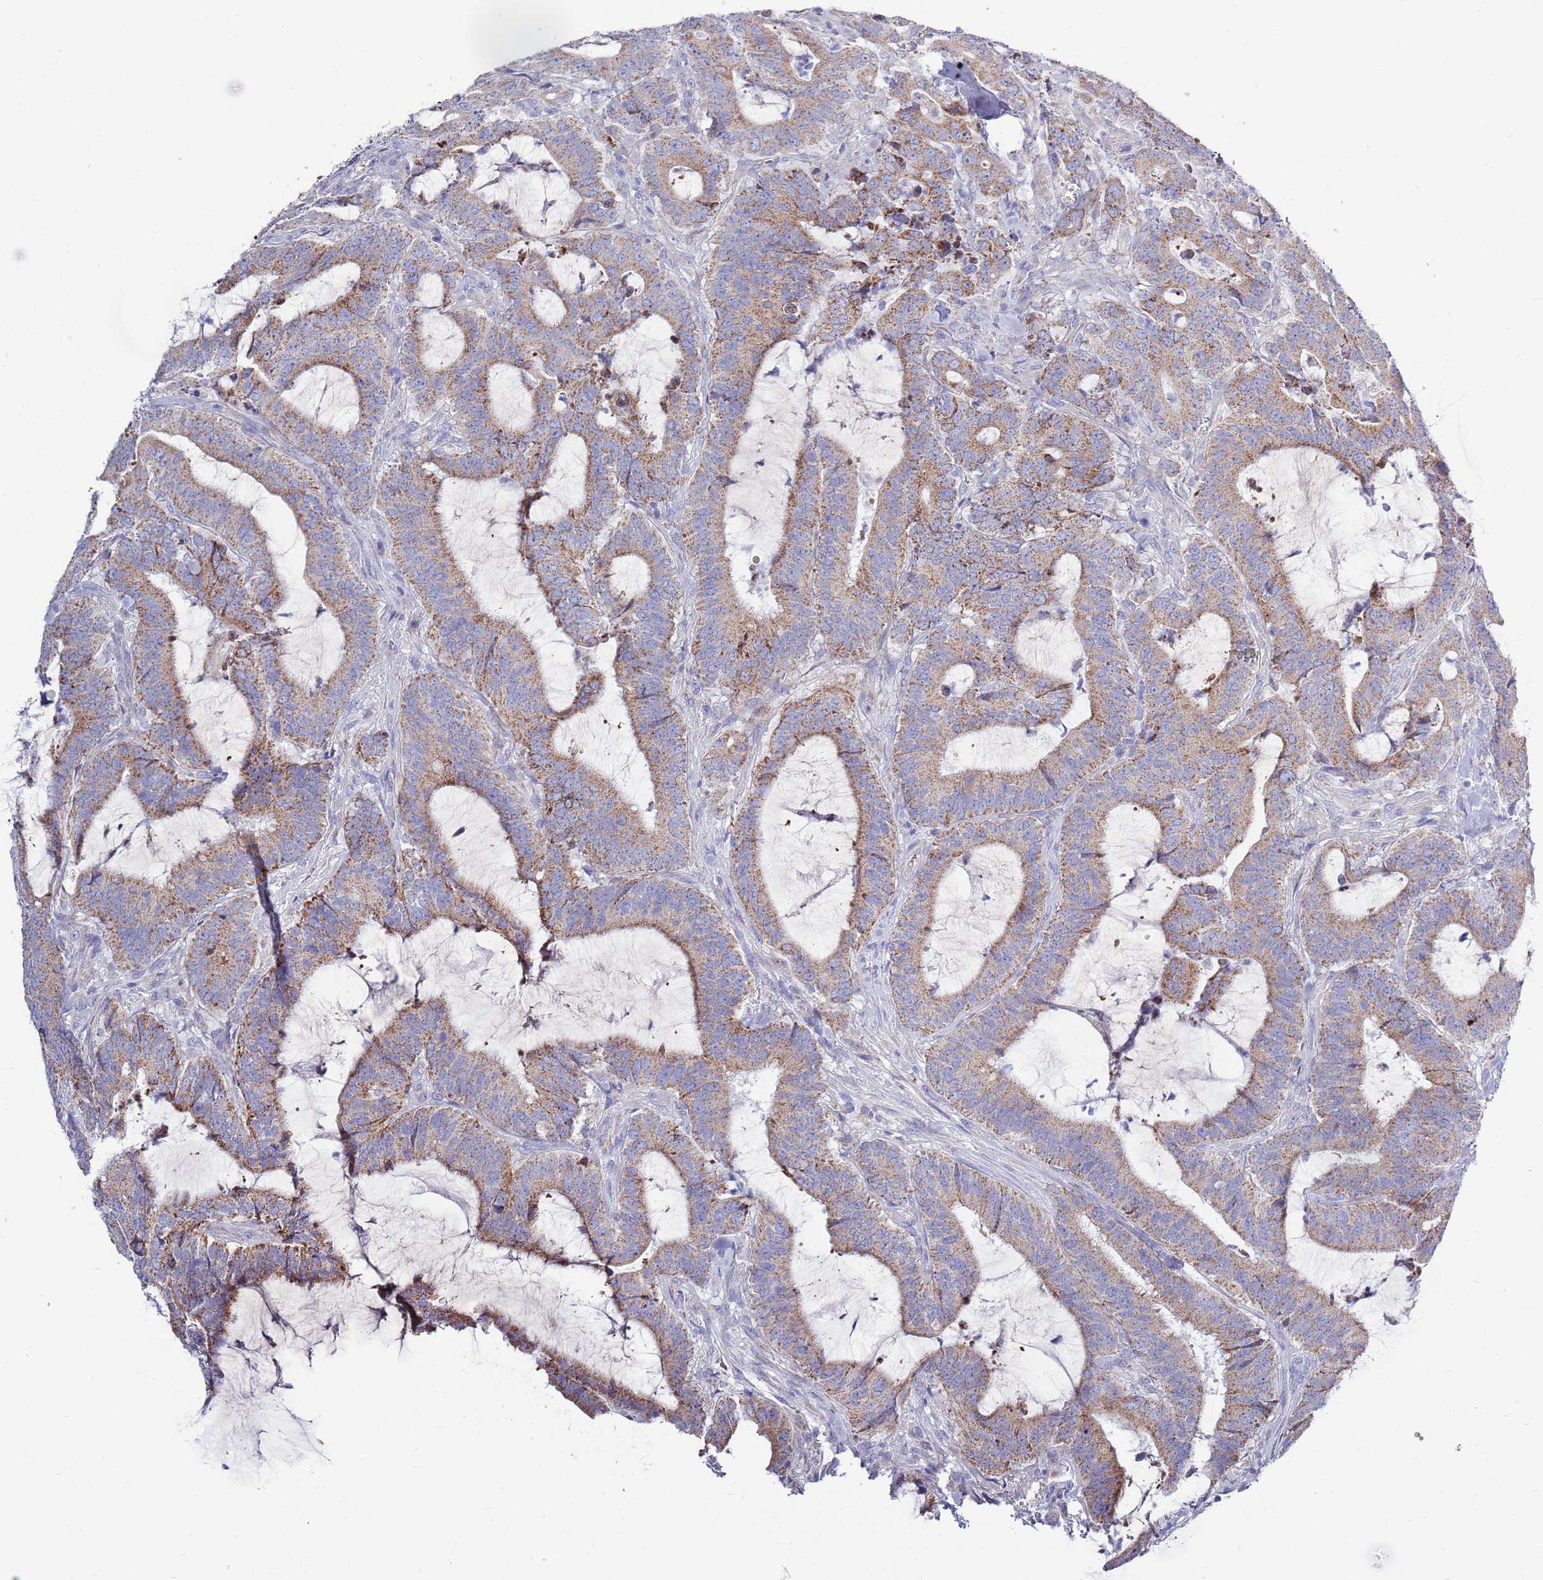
{"staining": {"intensity": "moderate", "quantity": ">75%", "location": "cytoplasmic/membranous"}, "tissue": "colorectal cancer", "cell_type": "Tumor cells", "image_type": "cancer", "snomed": [{"axis": "morphology", "description": "Adenocarcinoma, NOS"}, {"axis": "topography", "description": "Colon"}], "caption": "There is medium levels of moderate cytoplasmic/membranous staining in tumor cells of colorectal adenocarcinoma, as demonstrated by immunohistochemical staining (brown color).", "gene": "EMC8", "patient": {"sex": "female", "age": 43}}